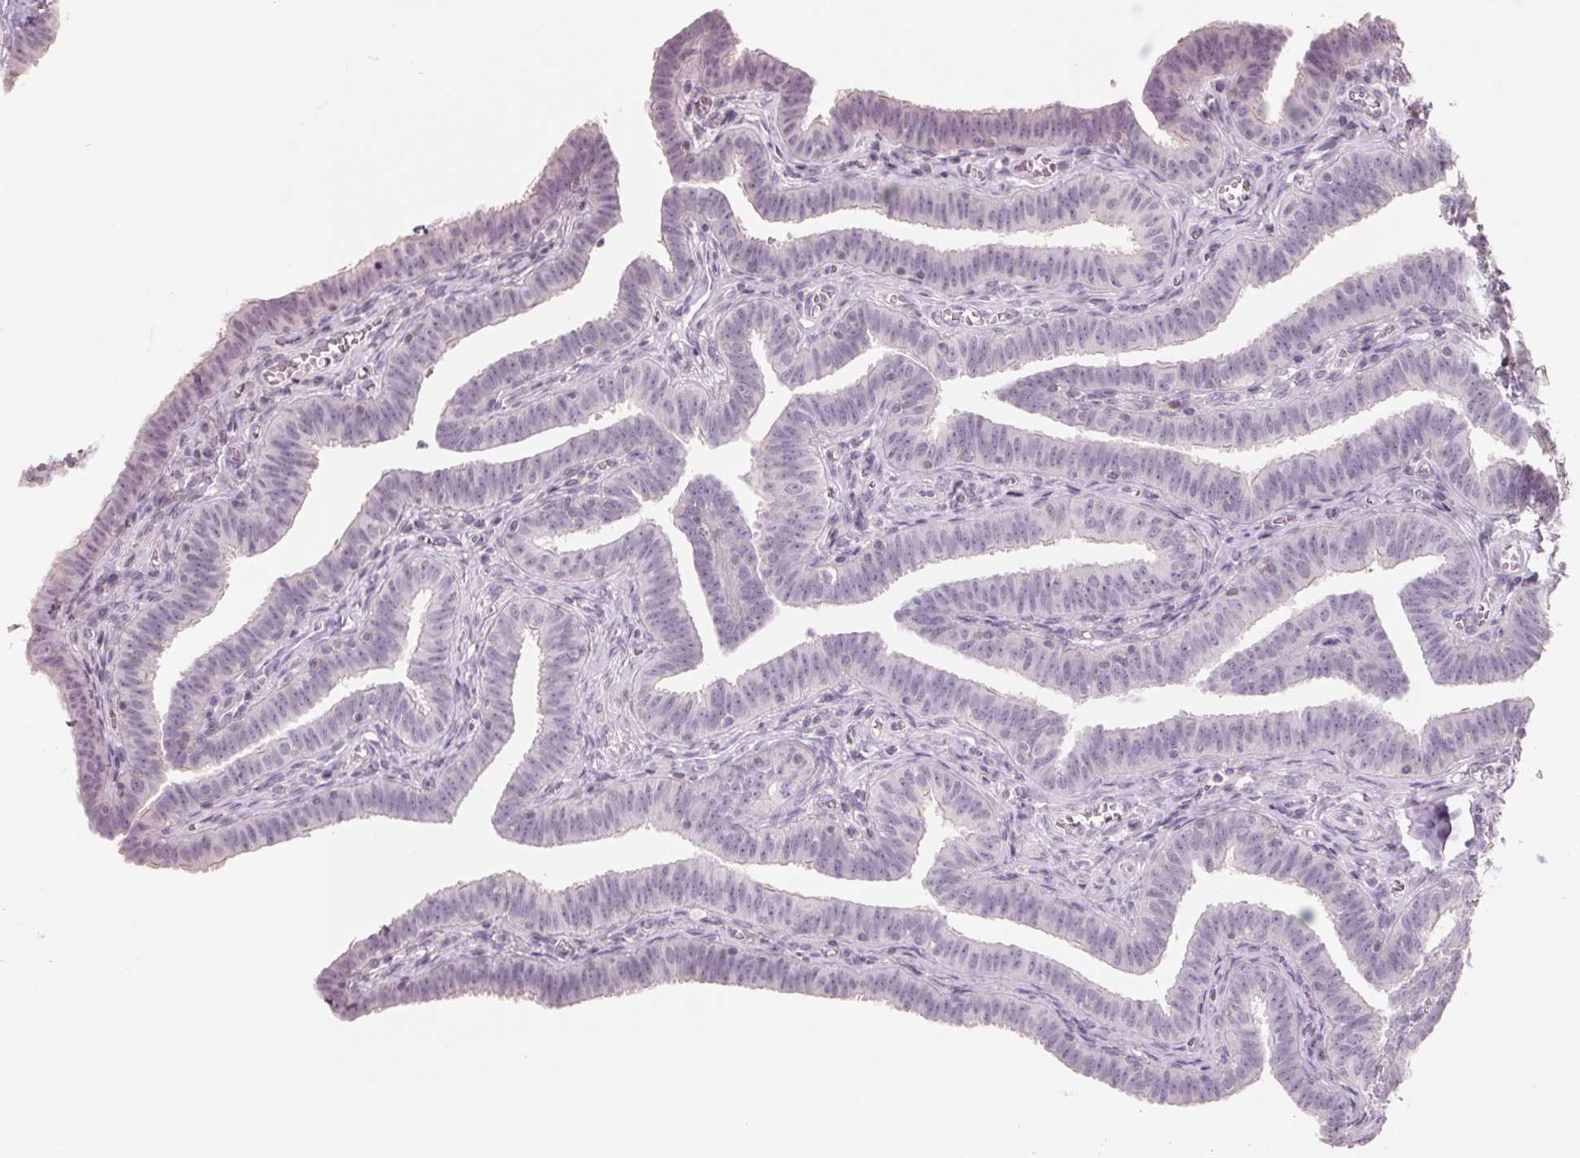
{"staining": {"intensity": "negative", "quantity": "none", "location": "none"}, "tissue": "fallopian tube", "cell_type": "Glandular cells", "image_type": "normal", "snomed": [{"axis": "morphology", "description": "Normal tissue, NOS"}, {"axis": "topography", "description": "Fallopian tube"}], "caption": "Benign fallopian tube was stained to show a protein in brown. There is no significant staining in glandular cells. (Brightfield microscopy of DAB (3,3'-diaminobenzidine) immunohistochemistry (IHC) at high magnification).", "gene": "FTCD", "patient": {"sex": "female", "age": 25}}